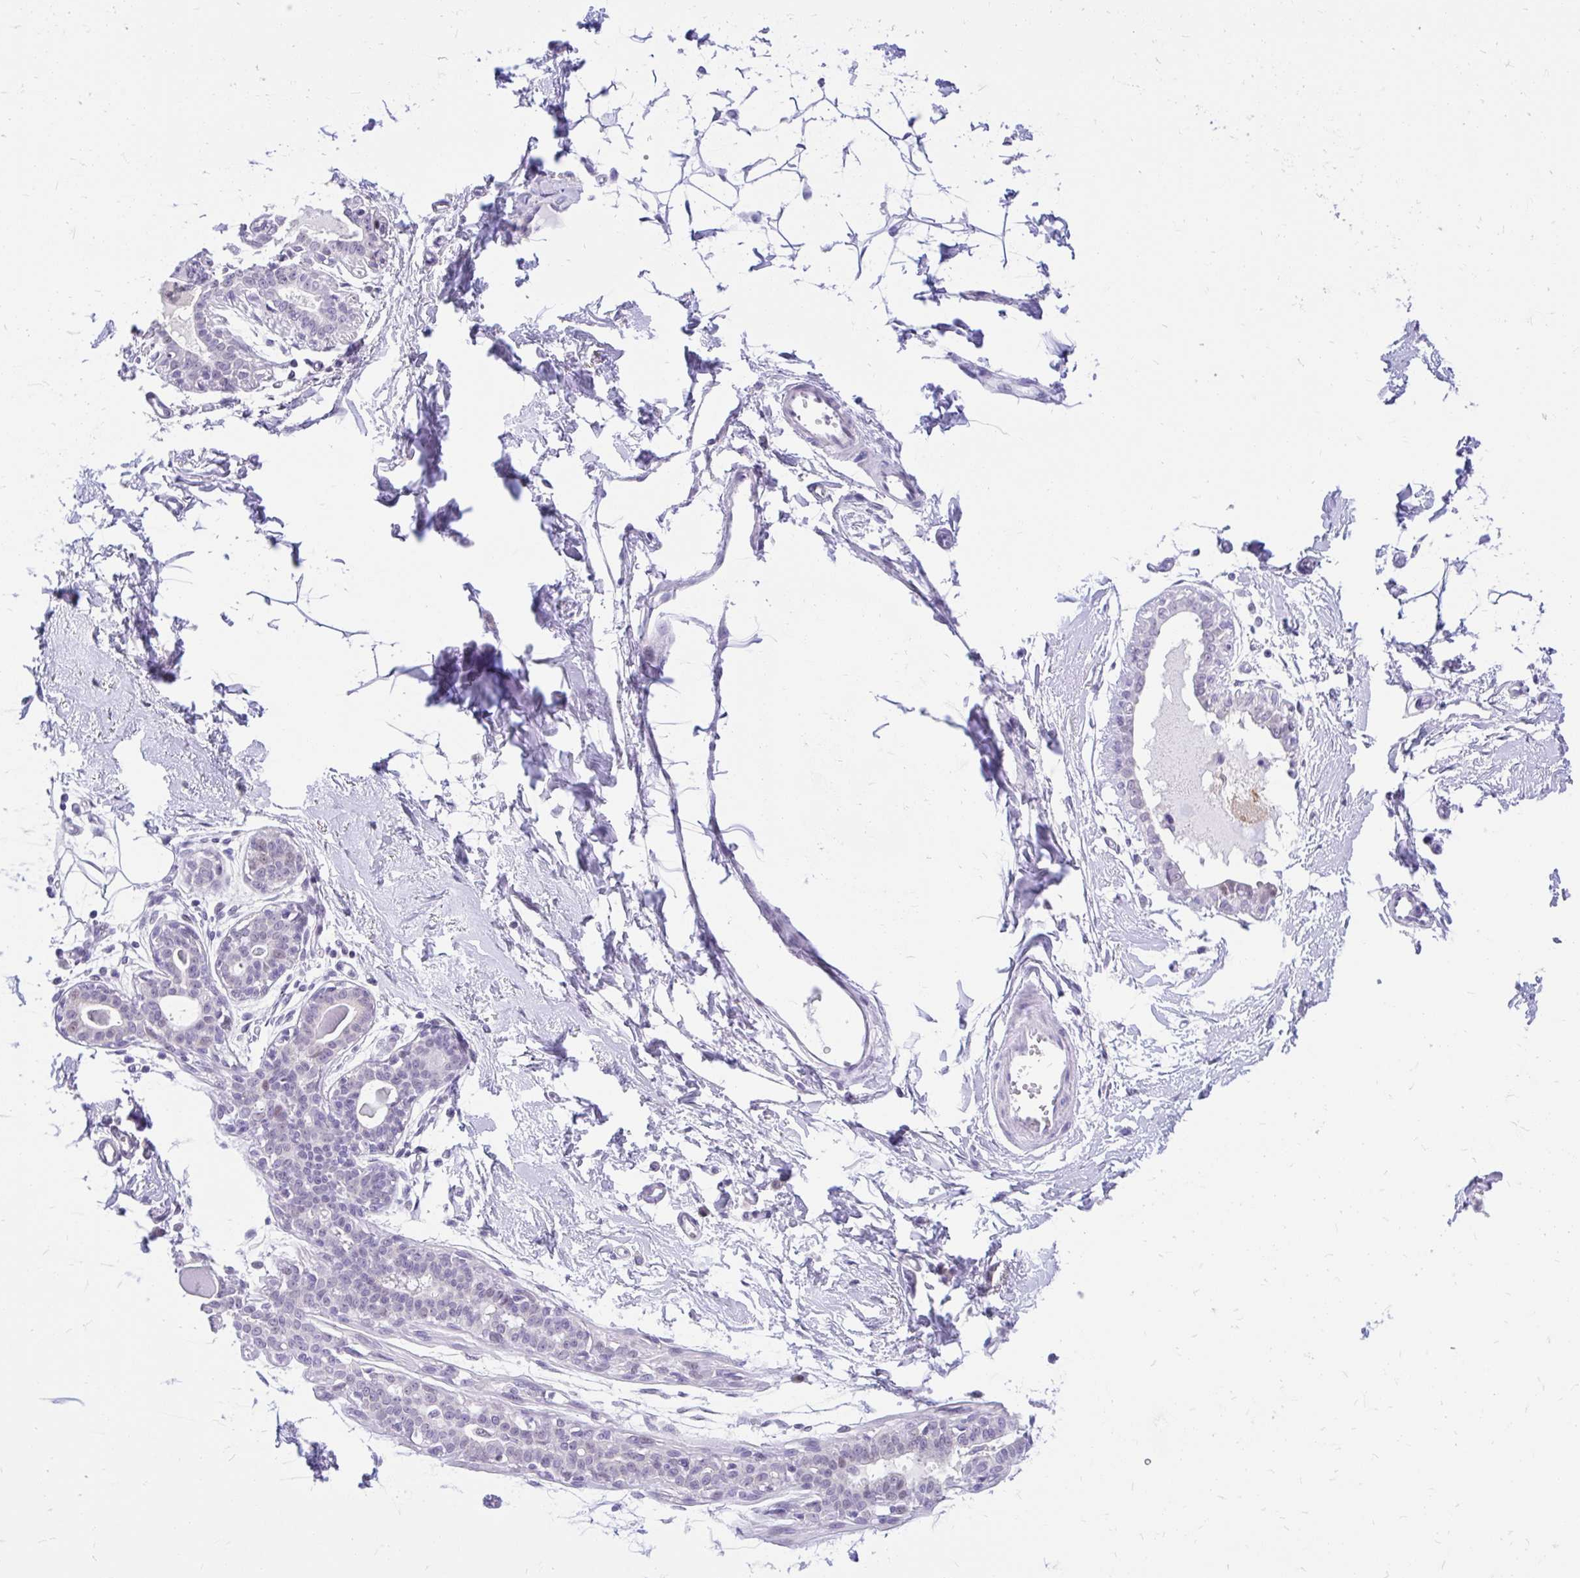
{"staining": {"intensity": "negative", "quantity": "none", "location": "none"}, "tissue": "breast", "cell_type": "Adipocytes", "image_type": "normal", "snomed": [{"axis": "morphology", "description": "Normal tissue, NOS"}, {"axis": "topography", "description": "Breast"}], "caption": "Immunohistochemistry photomicrograph of benign breast: breast stained with DAB (3,3'-diaminobenzidine) reveals no significant protein expression in adipocytes. (Stains: DAB (3,3'-diaminobenzidine) immunohistochemistry (IHC) with hematoxylin counter stain, Microscopy: brightfield microscopy at high magnification).", "gene": "GLB1L2", "patient": {"sex": "female", "age": 45}}